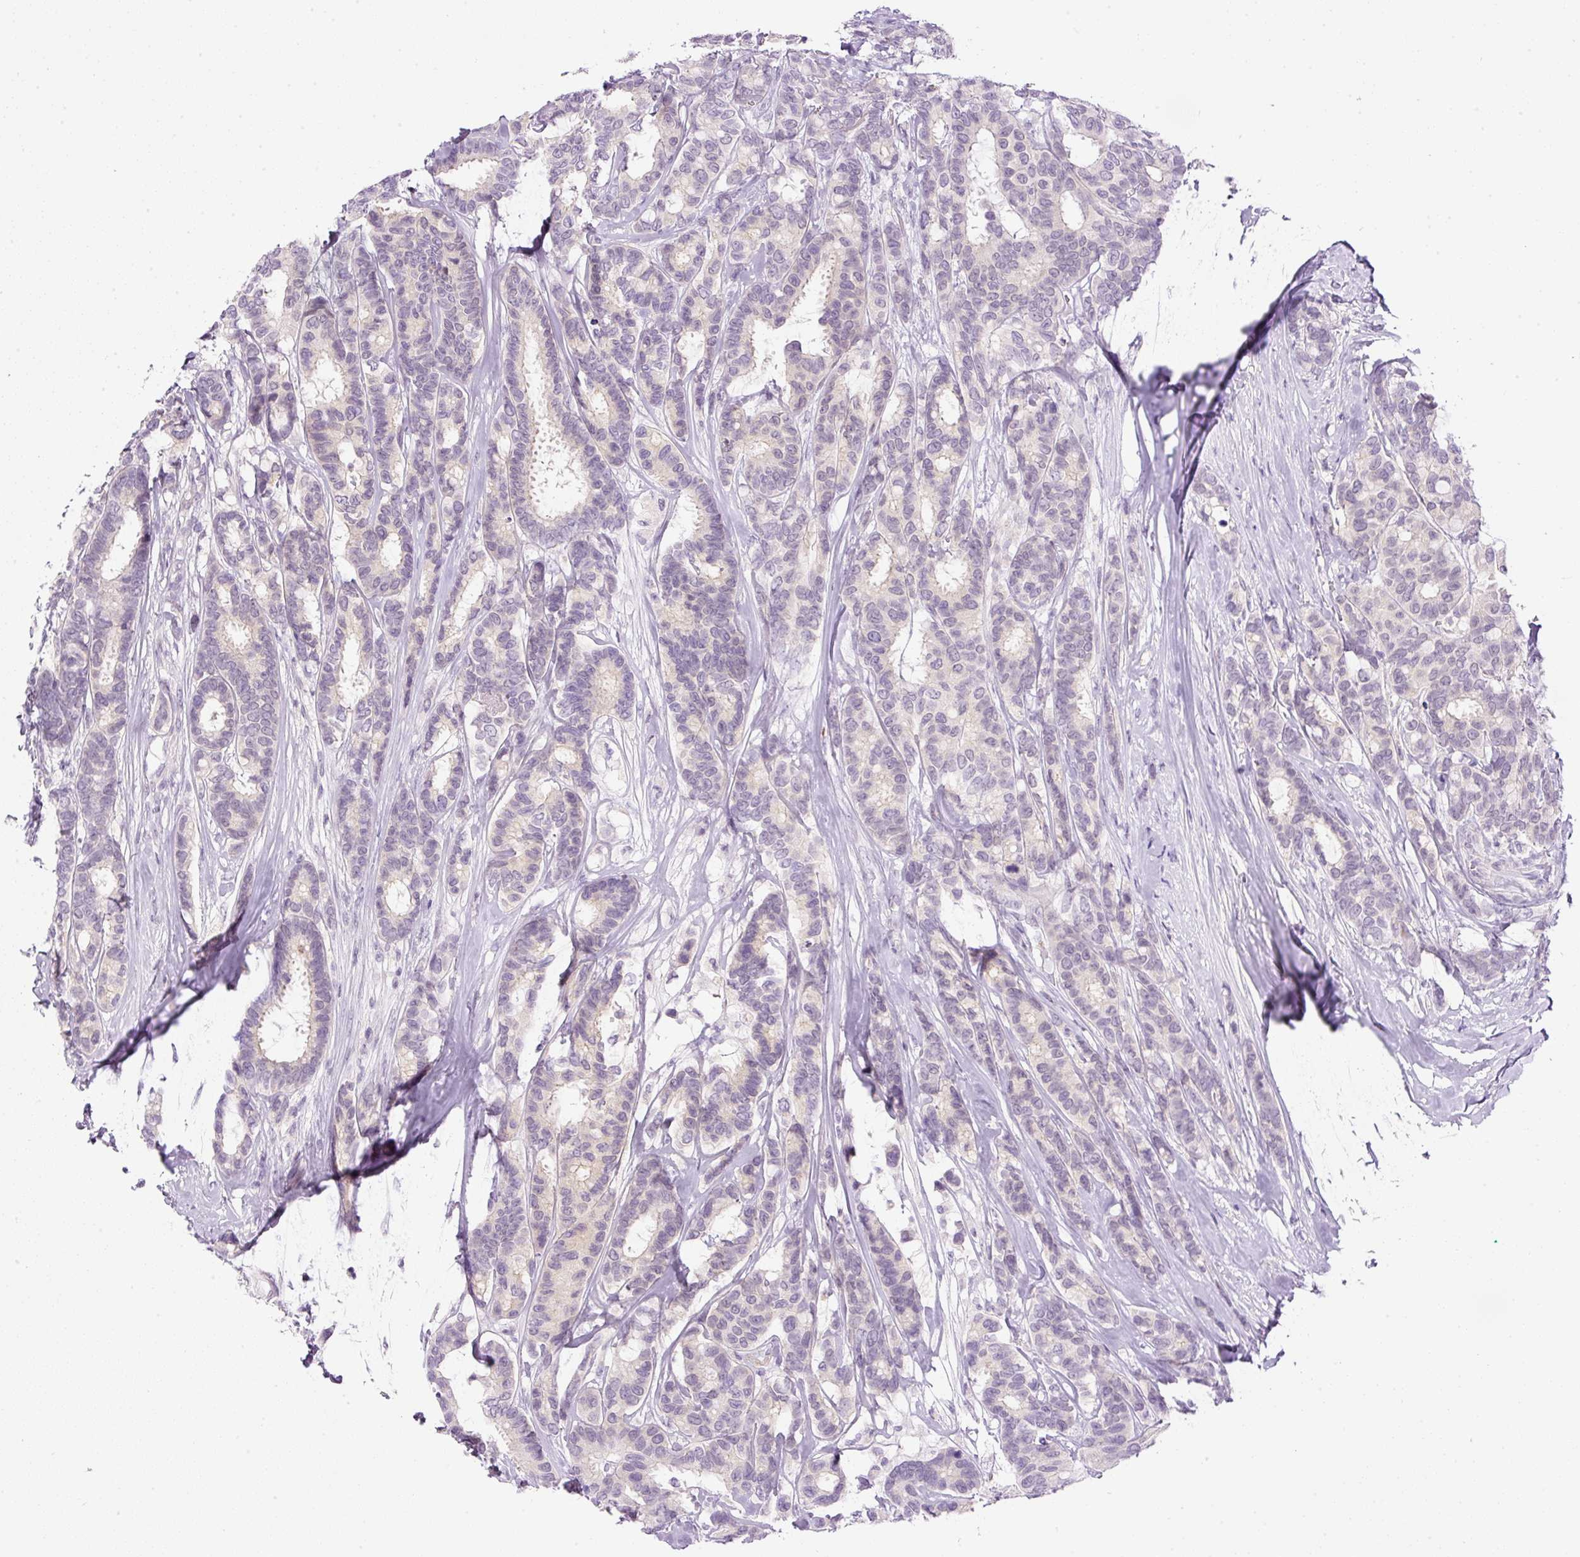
{"staining": {"intensity": "negative", "quantity": "none", "location": "none"}, "tissue": "breast cancer", "cell_type": "Tumor cells", "image_type": "cancer", "snomed": [{"axis": "morphology", "description": "Duct carcinoma"}, {"axis": "topography", "description": "Breast"}], "caption": "This photomicrograph is of breast invasive ductal carcinoma stained with IHC to label a protein in brown with the nuclei are counter-stained blue. There is no staining in tumor cells.", "gene": "SRC", "patient": {"sex": "female", "age": 87}}